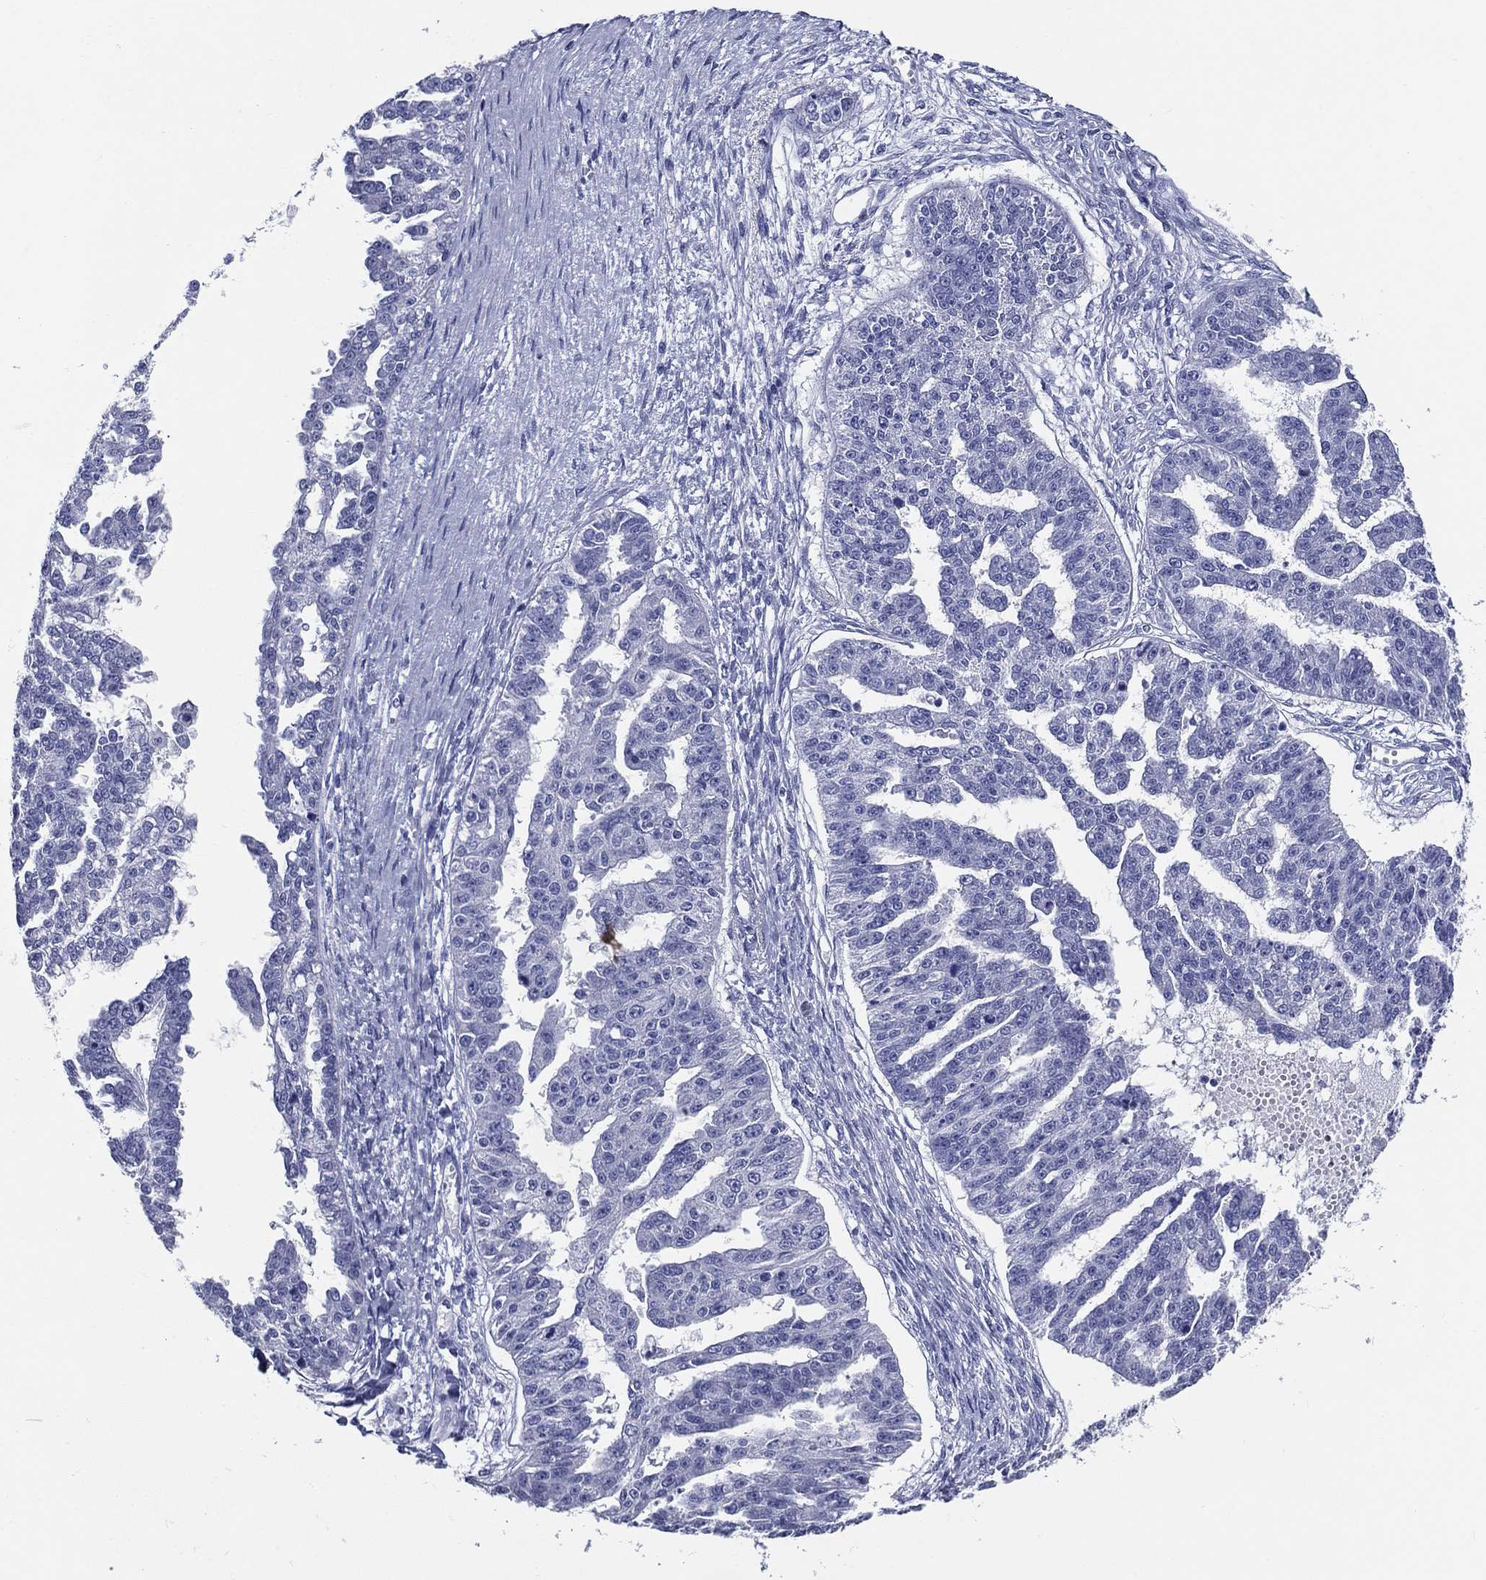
{"staining": {"intensity": "negative", "quantity": "none", "location": "none"}, "tissue": "ovarian cancer", "cell_type": "Tumor cells", "image_type": "cancer", "snomed": [{"axis": "morphology", "description": "Cystadenocarcinoma, serous, NOS"}, {"axis": "topography", "description": "Ovary"}], "caption": "Tumor cells show no significant positivity in serous cystadenocarcinoma (ovarian). The staining was performed using DAB to visualize the protein expression in brown, while the nuclei were stained in blue with hematoxylin (Magnification: 20x).", "gene": "ACE2", "patient": {"sex": "female", "age": 58}}